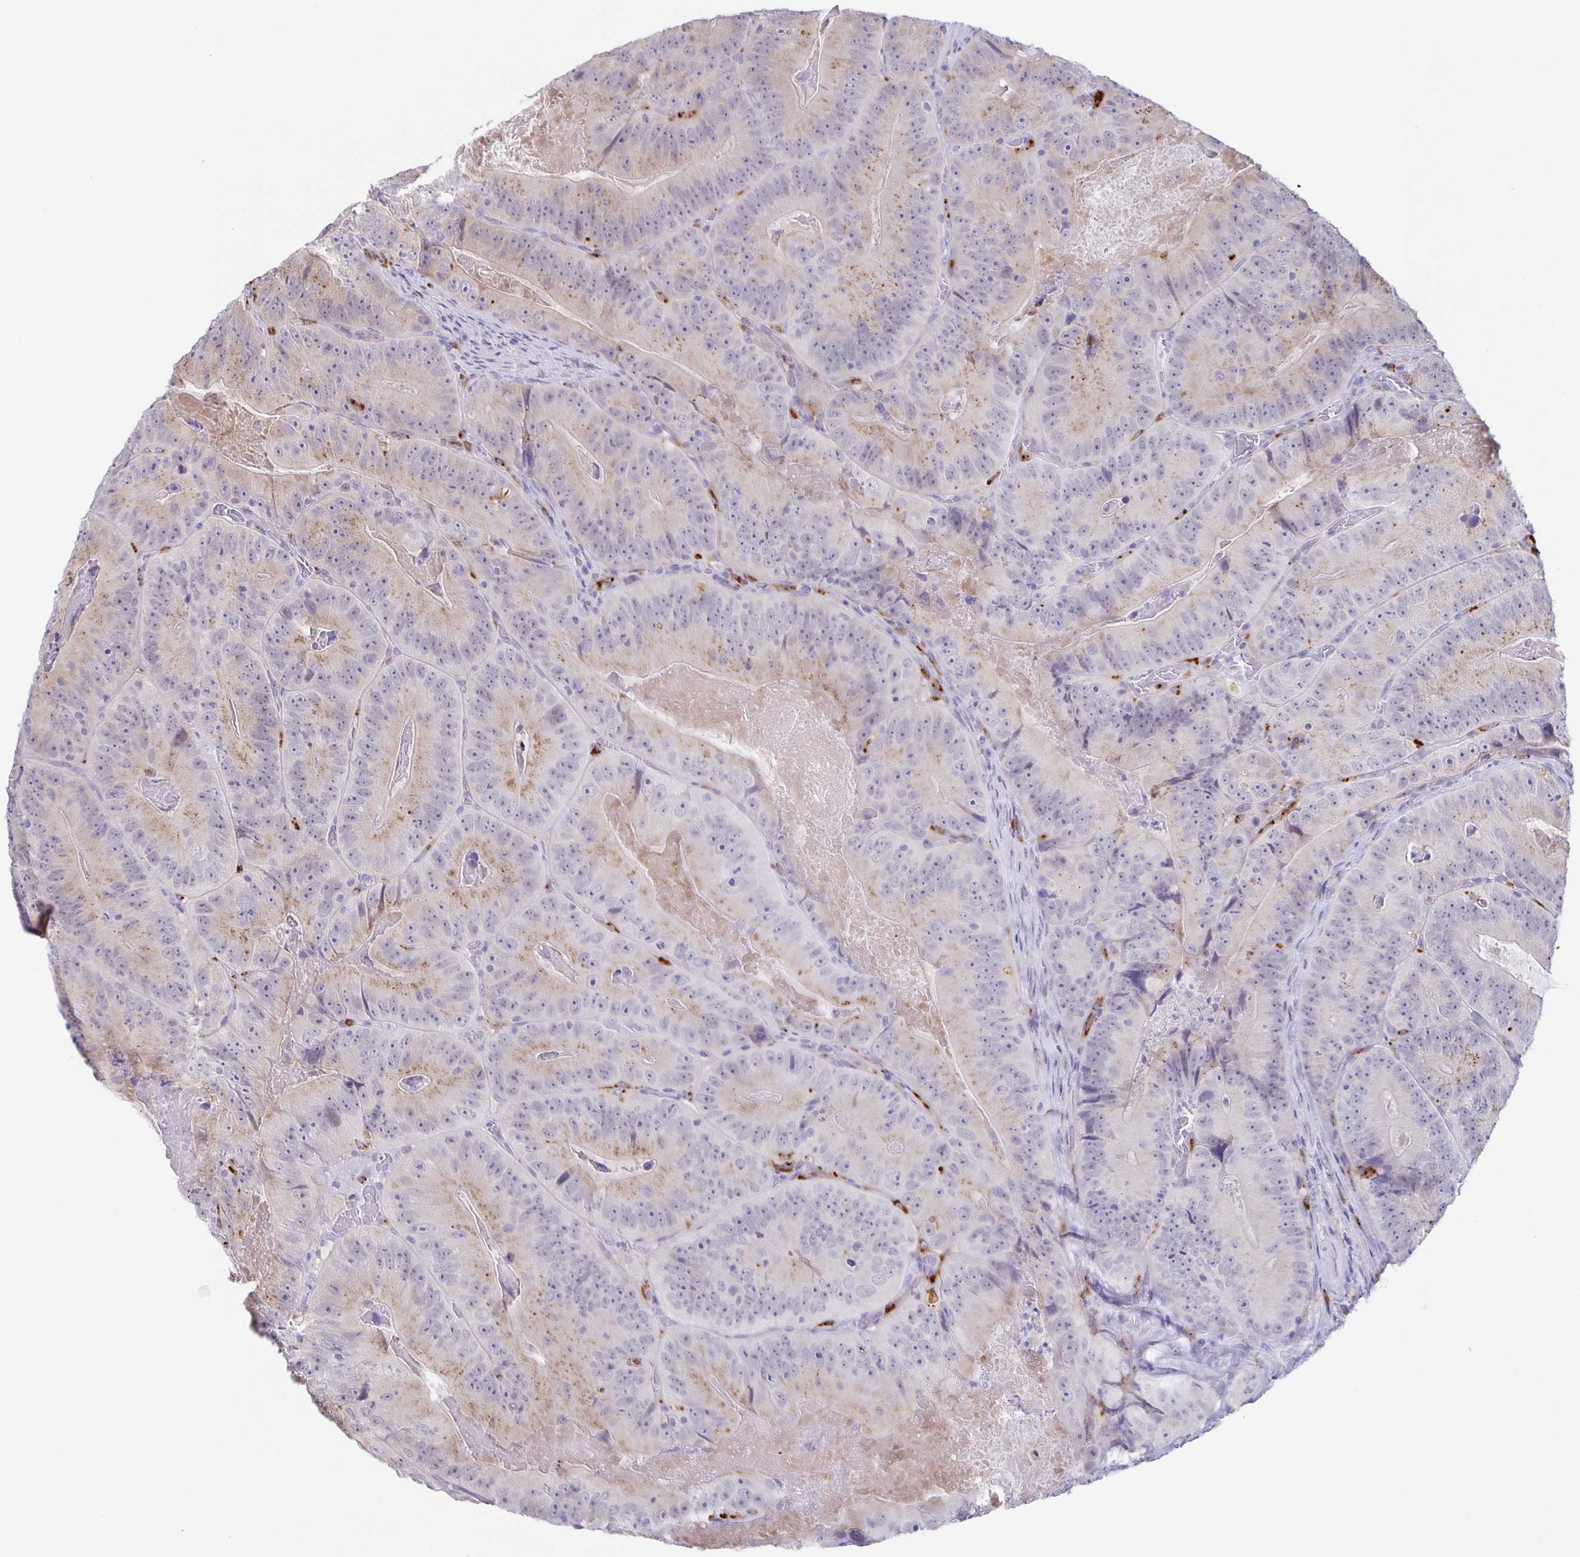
{"staining": {"intensity": "weak", "quantity": "25%-75%", "location": "cytoplasmic/membranous"}, "tissue": "colorectal cancer", "cell_type": "Tumor cells", "image_type": "cancer", "snomed": [{"axis": "morphology", "description": "Adenocarcinoma, NOS"}, {"axis": "topography", "description": "Colon"}], "caption": "Immunohistochemical staining of colorectal cancer reveals low levels of weak cytoplasmic/membranous staining in about 25%-75% of tumor cells. (DAB (3,3'-diaminobenzidine) = brown stain, brightfield microscopy at high magnification).", "gene": "LIPA", "patient": {"sex": "female", "age": 86}}